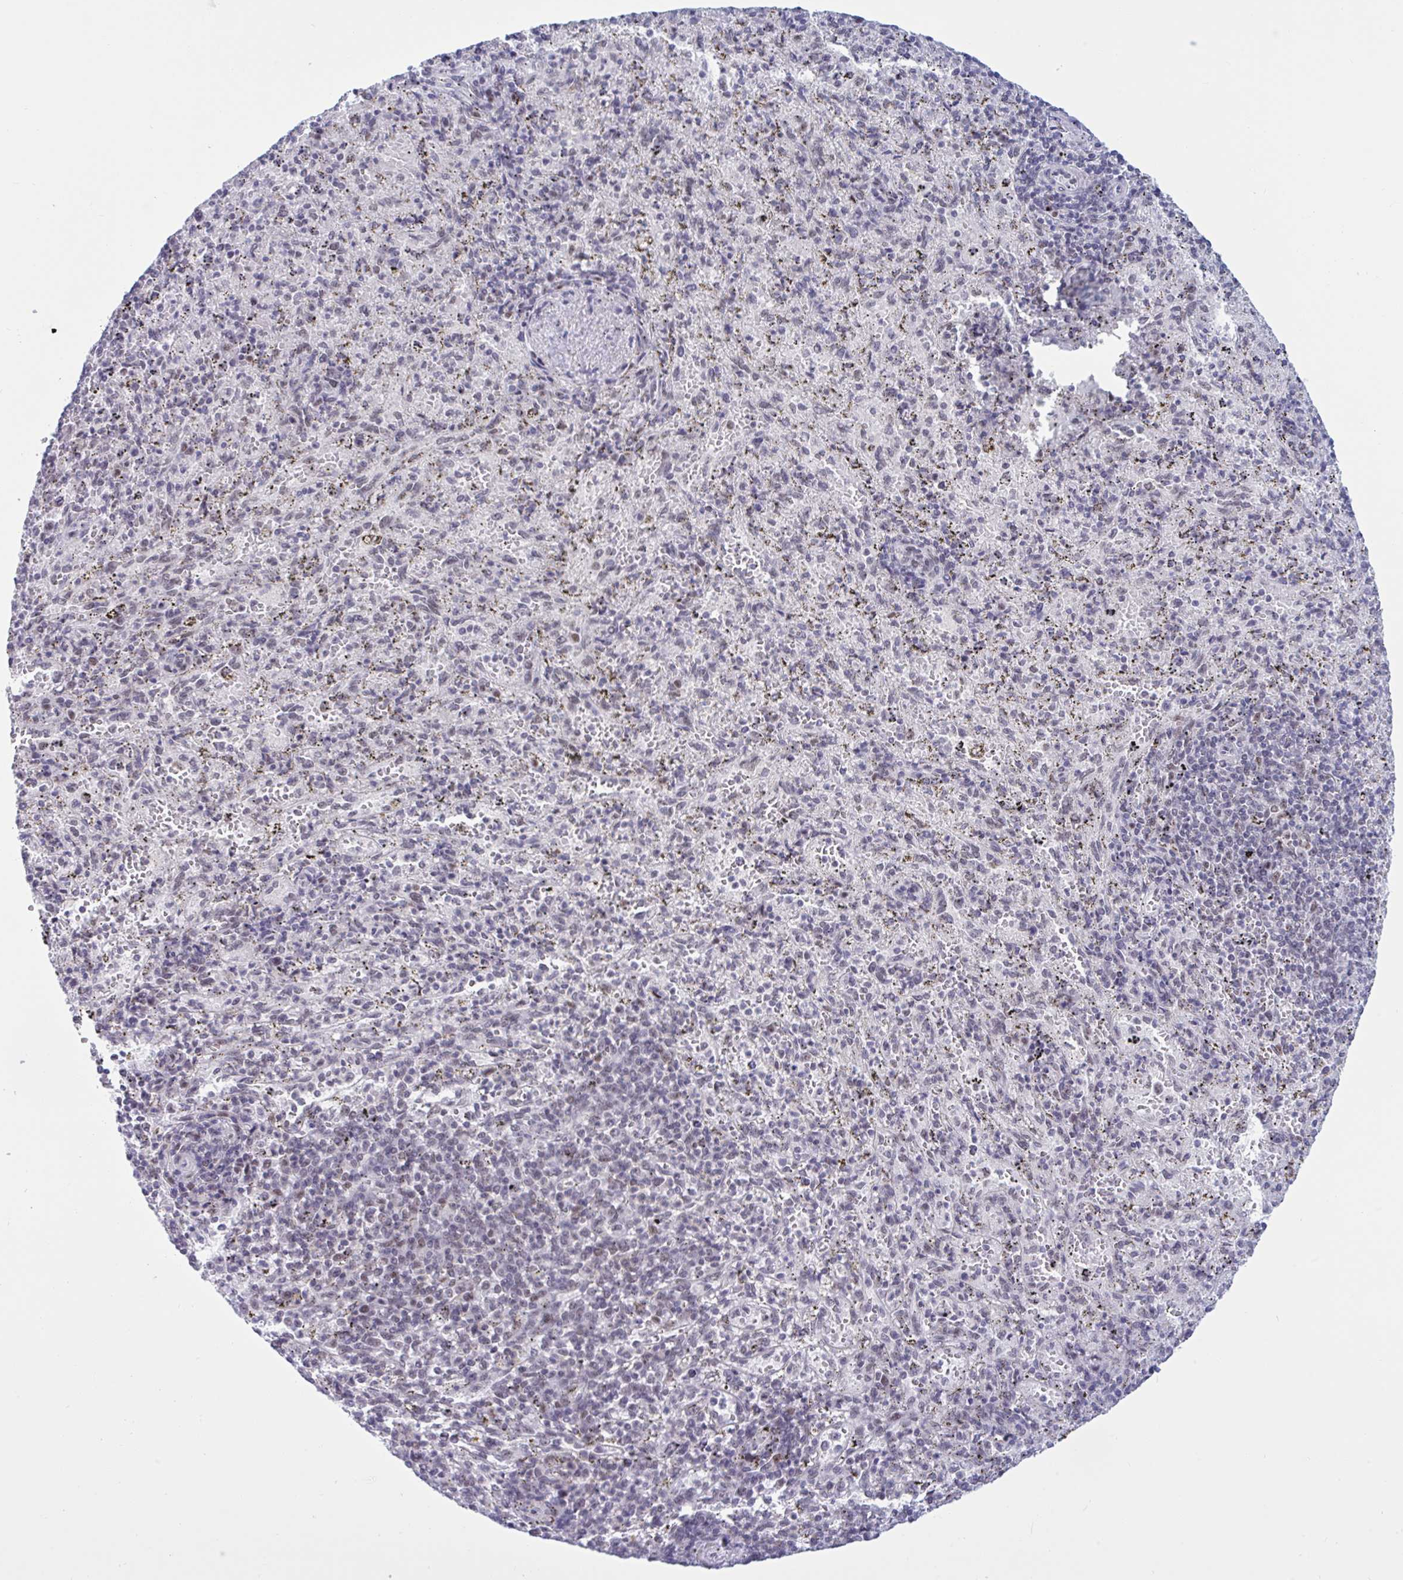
{"staining": {"intensity": "negative", "quantity": "none", "location": "none"}, "tissue": "spleen", "cell_type": "Cells in red pulp", "image_type": "normal", "snomed": [{"axis": "morphology", "description": "Normal tissue, NOS"}, {"axis": "topography", "description": "Spleen"}], "caption": "Immunohistochemical staining of normal spleen reveals no significant expression in cells in red pulp.", "gene": "PPP1R10", "patient": {"sex": "male", "age": 57}}